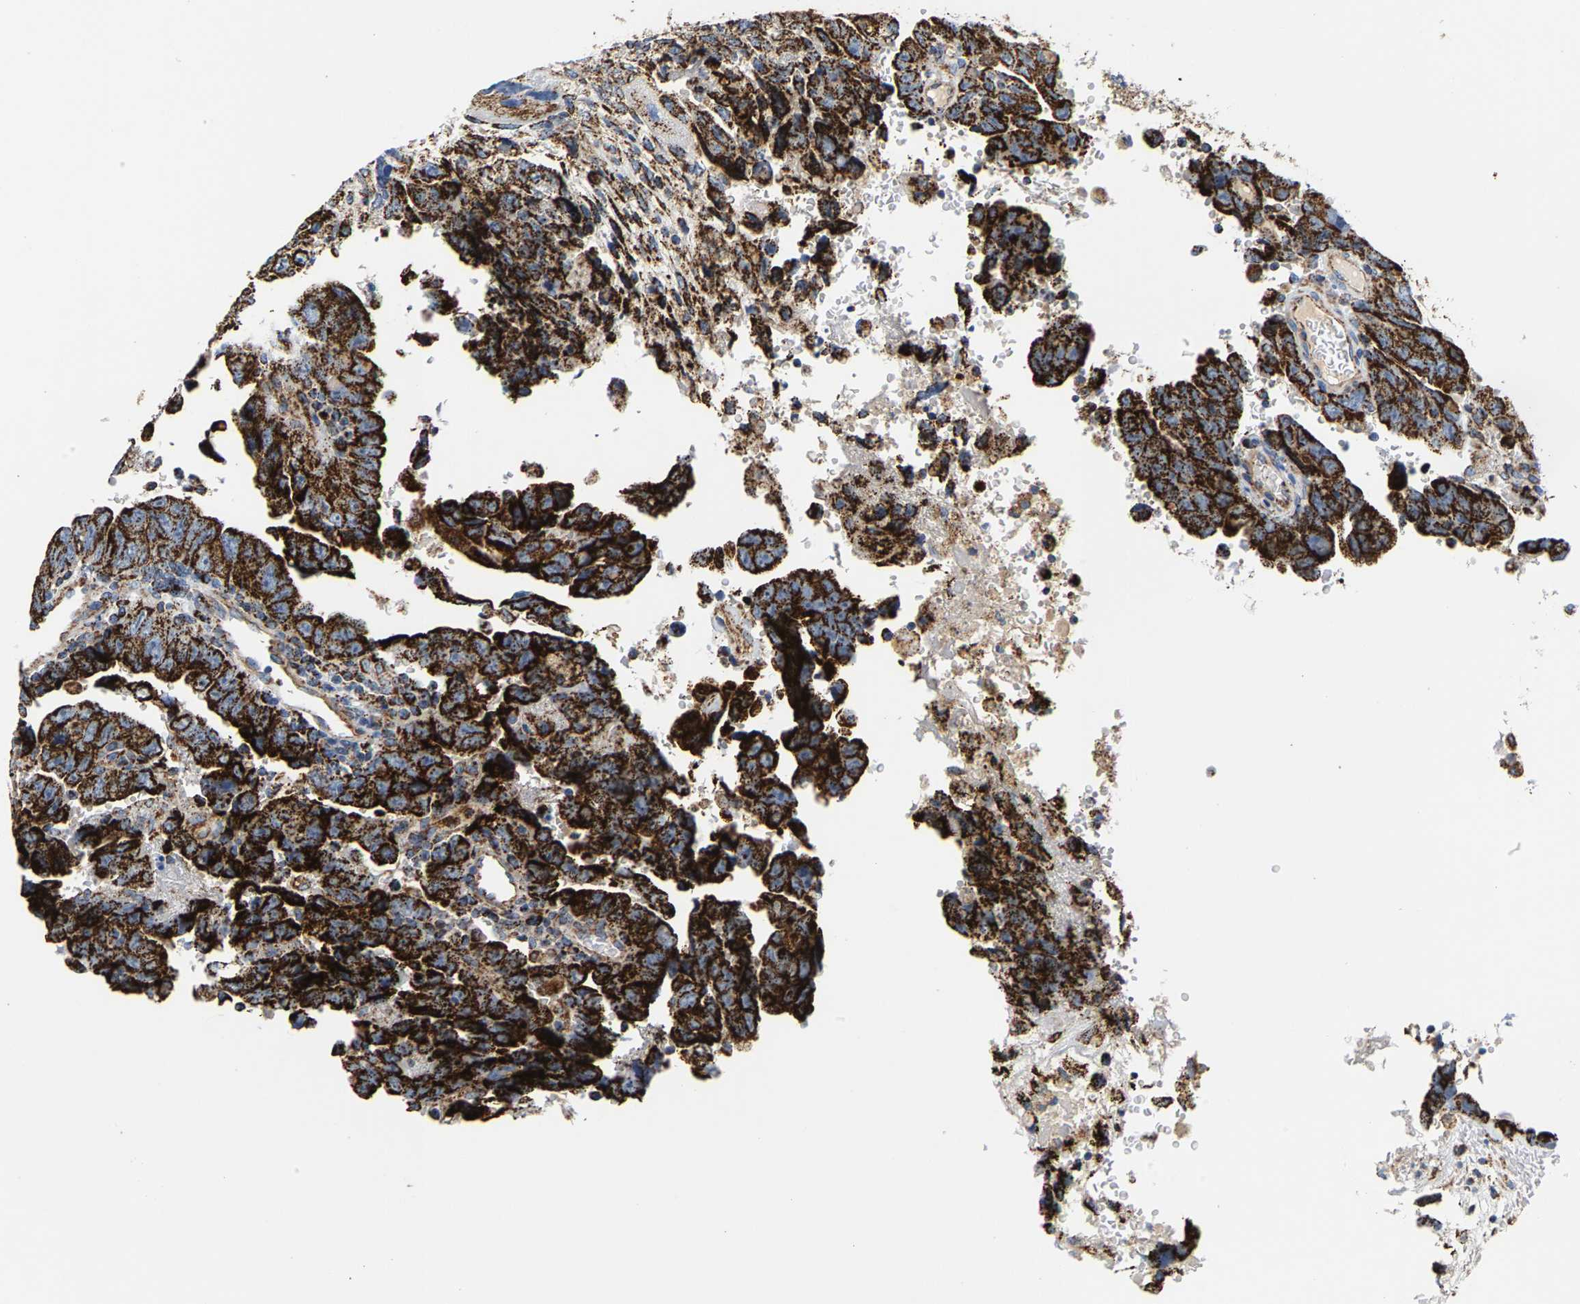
{"staining": {"intensity": "strong", "quantity": ">75%", "location": "cytoplasmic/membranous"}, "tissue": "testis cancer", "cell_type": "Tumor cells", "image_type": "cancer", "snomed": [{"axis": "morphology", "description": "Carcinoma, Embryonal, NOS"}, {"axis": "topography", "description": "Testis"}], "caption": "This histopathology image reveals immunohistochemistry (IHC) staining of human testis cancer (embryonal carcinoma), with high strong cytoplasmic/membranous positivity in about >75% of tumor cells.", "gene": "SHMT2", "patient": {"sex": "male", "age": 28}}